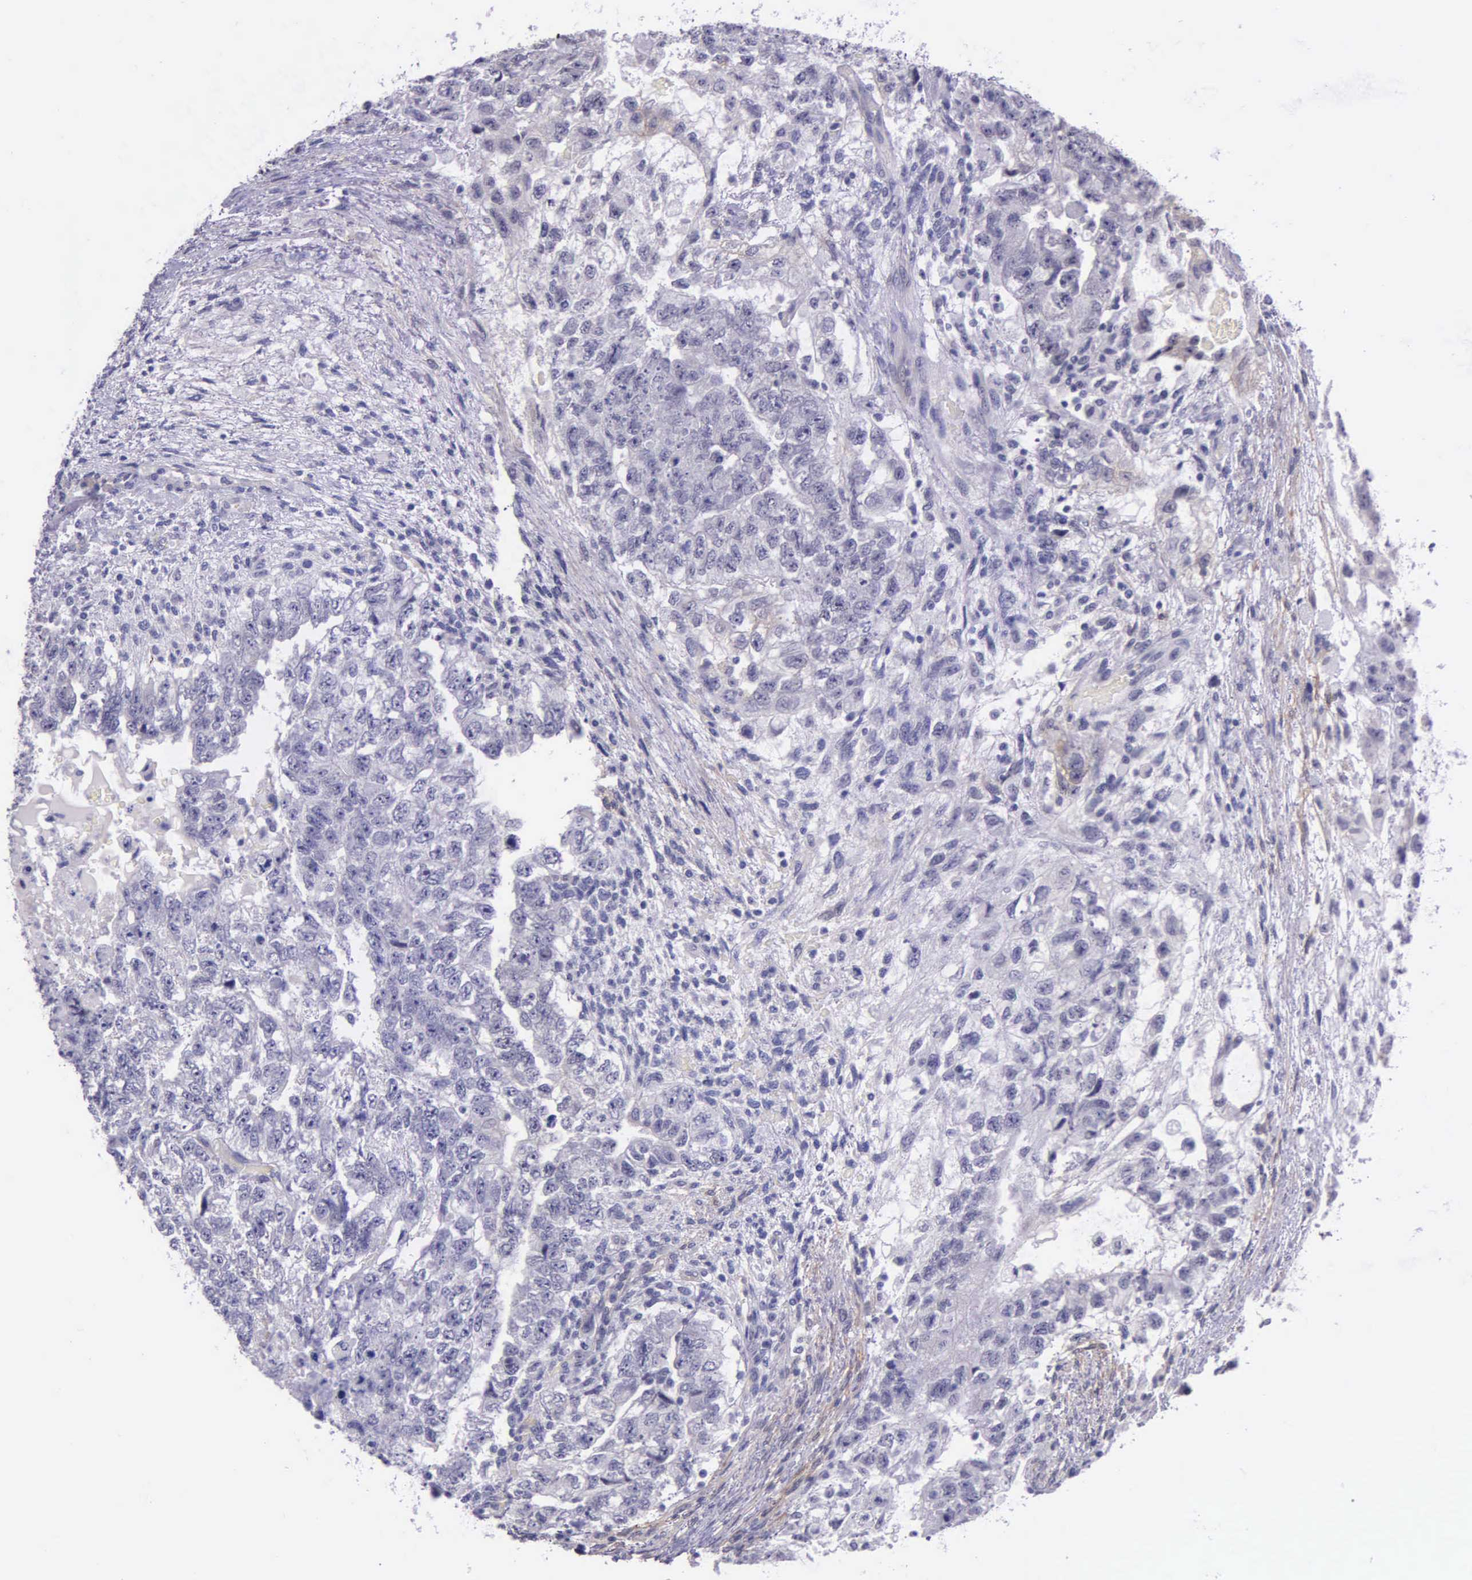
{"staining": {"intensity": "negative", "quantity": "none", "location": "none"}, "tissue": "testis cancer", "cell_type": "Tumor cells", "image_type": "cancer", "snomed": [{"axis": "morphology", "description": "Carcinoma, Embryonal, NOS"}, {"axis": "topography", "description": "Testis"}], "caption": "Testis cancer (embryonal carcinoma) was stained to show a protein in brown. There is no significant positivity in tumor cells. The staining was performed using DAB (3,3'-diaminobenzidine) to visualize the protein expression in brown, while the nuclei were stained in blue with hematoxylin (Magnification: 20x).", "gene": "AHNAK2", "patient": {"sex": "male", "age": 36}}